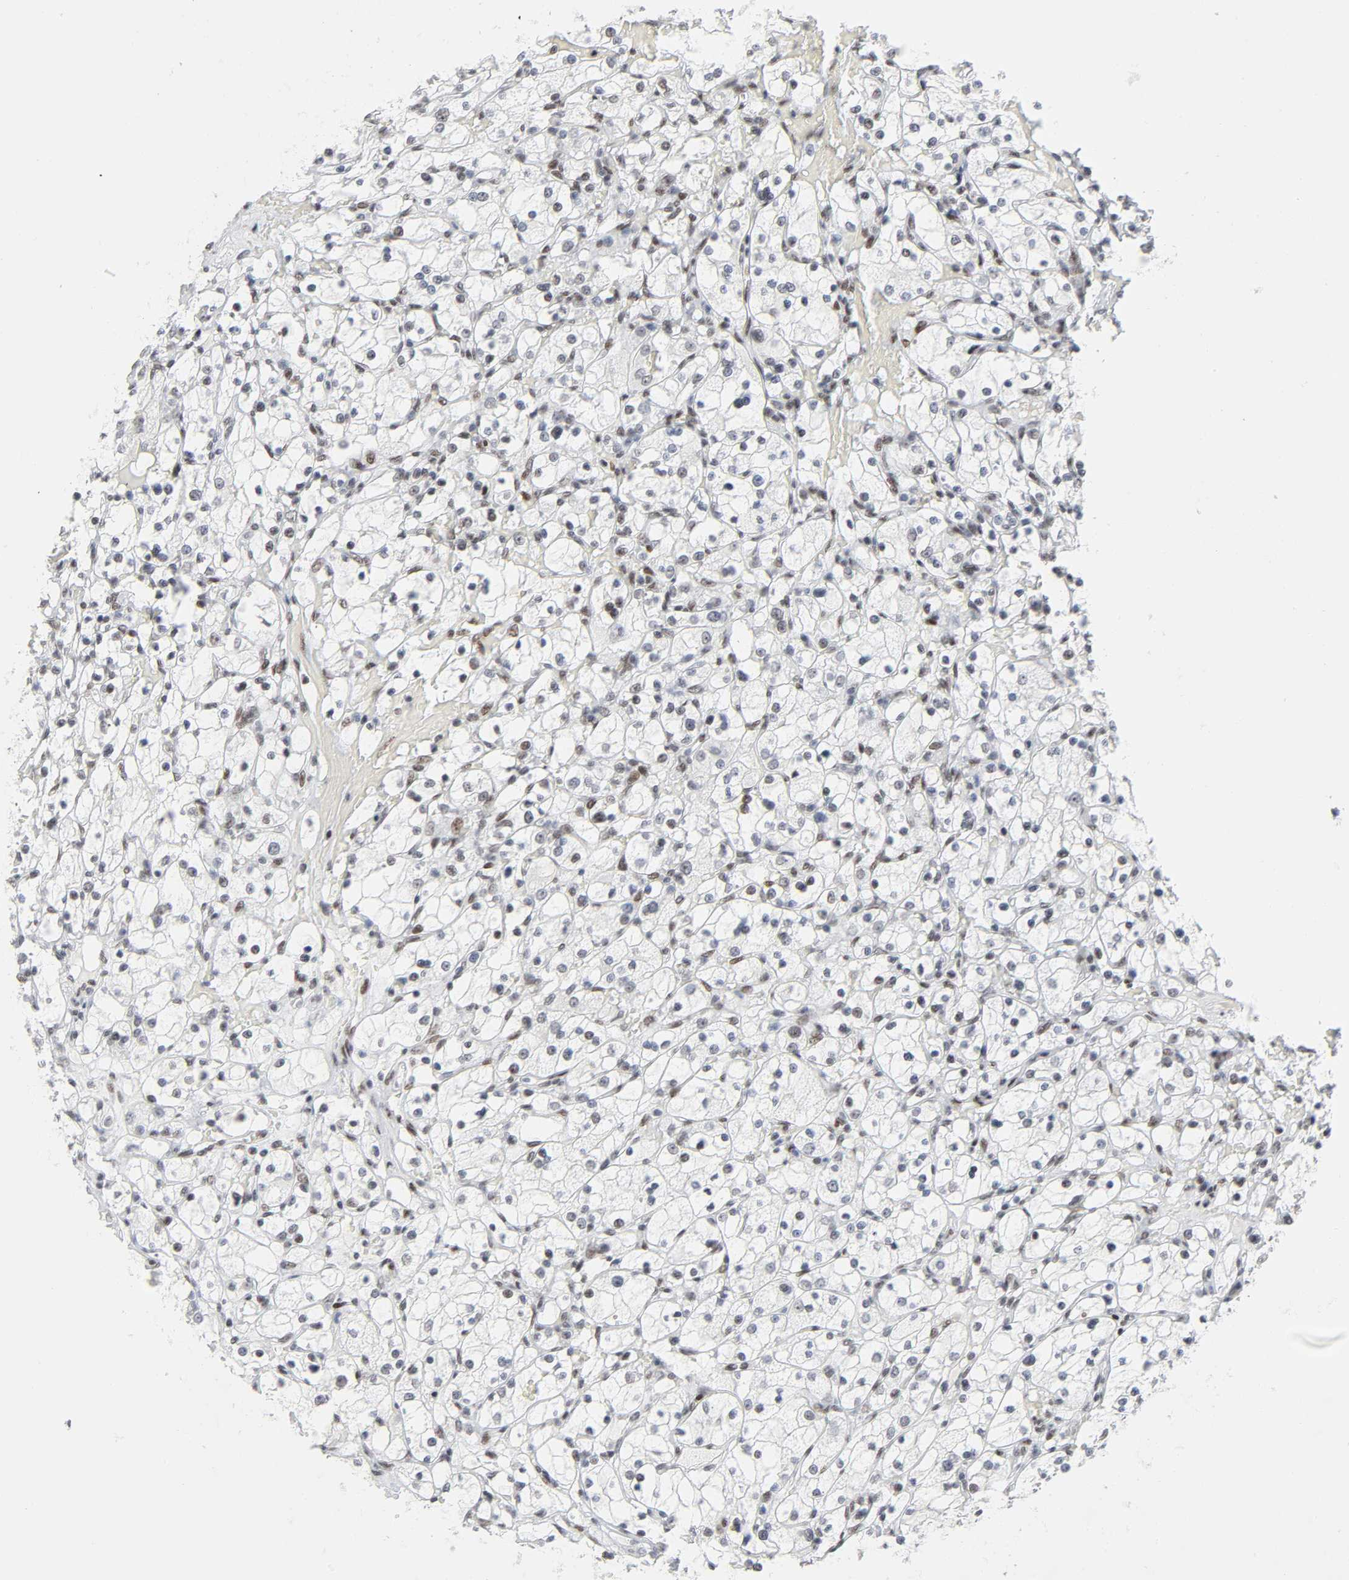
{"staining": {"intensity": "moderate", "quantity": "25%-75%", "location": "nuclear"}, "tissue": "renal cancer", "cell_type": "Tumor cells", "image_type": "cancer", "snomed": [{"axis": "morphology", "description": "Adenocarcinoma, NOS"}, {"axis": "topography", "description": "Kidney"}], "caption": "Immunohistochemical staining of renal cancer (adenocarcinoma) shows medium levels of moderate nuclear protein positivity in approximately 25%-75% of tumor cells.", "gene": "HSF1", "patient": {"sex": "female", "age": 83}}